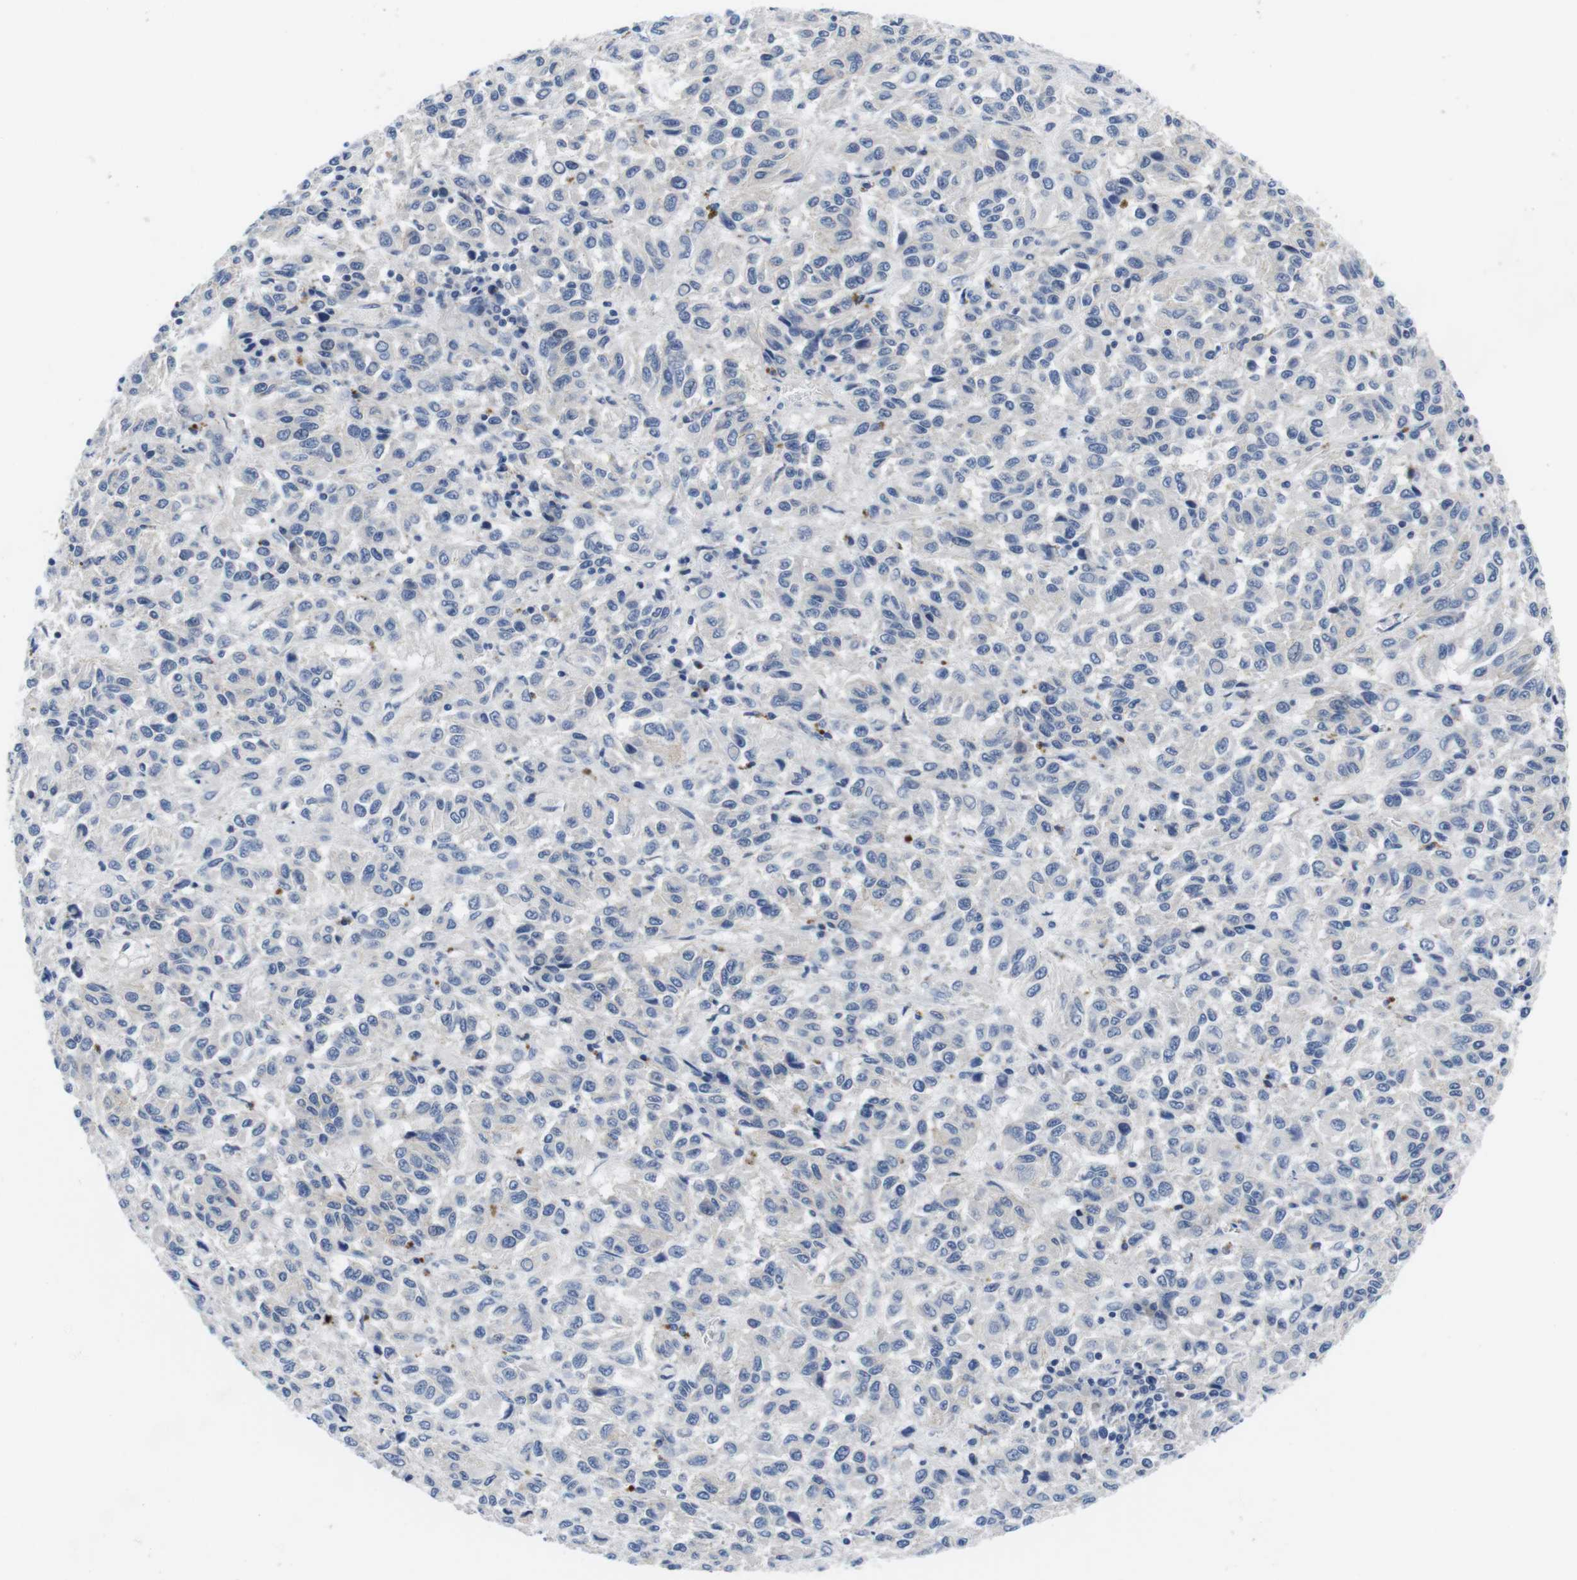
{"staining": {"intensity": "negative", "quantity": "none", "location": "none"}, "tissue": "melanoma", "cell_type": "Tumor cells", "image_type": "cancer", "snomed": [{"axis": "morphology", "description": "Malignant melanoma, Metastatic site"}, {"axis": "topography", "description": "Lung"}], "caption": "A high-resolution histopathology image shows immunohistochemistry staining of malignant melanoma (metastatic site), which shows no significant expression in tumor cells. (Brightfield microscopy of DAB IHC at high magnification).", "gene": "SCRIB", "patient": {"sex": "male", "age": 64}}